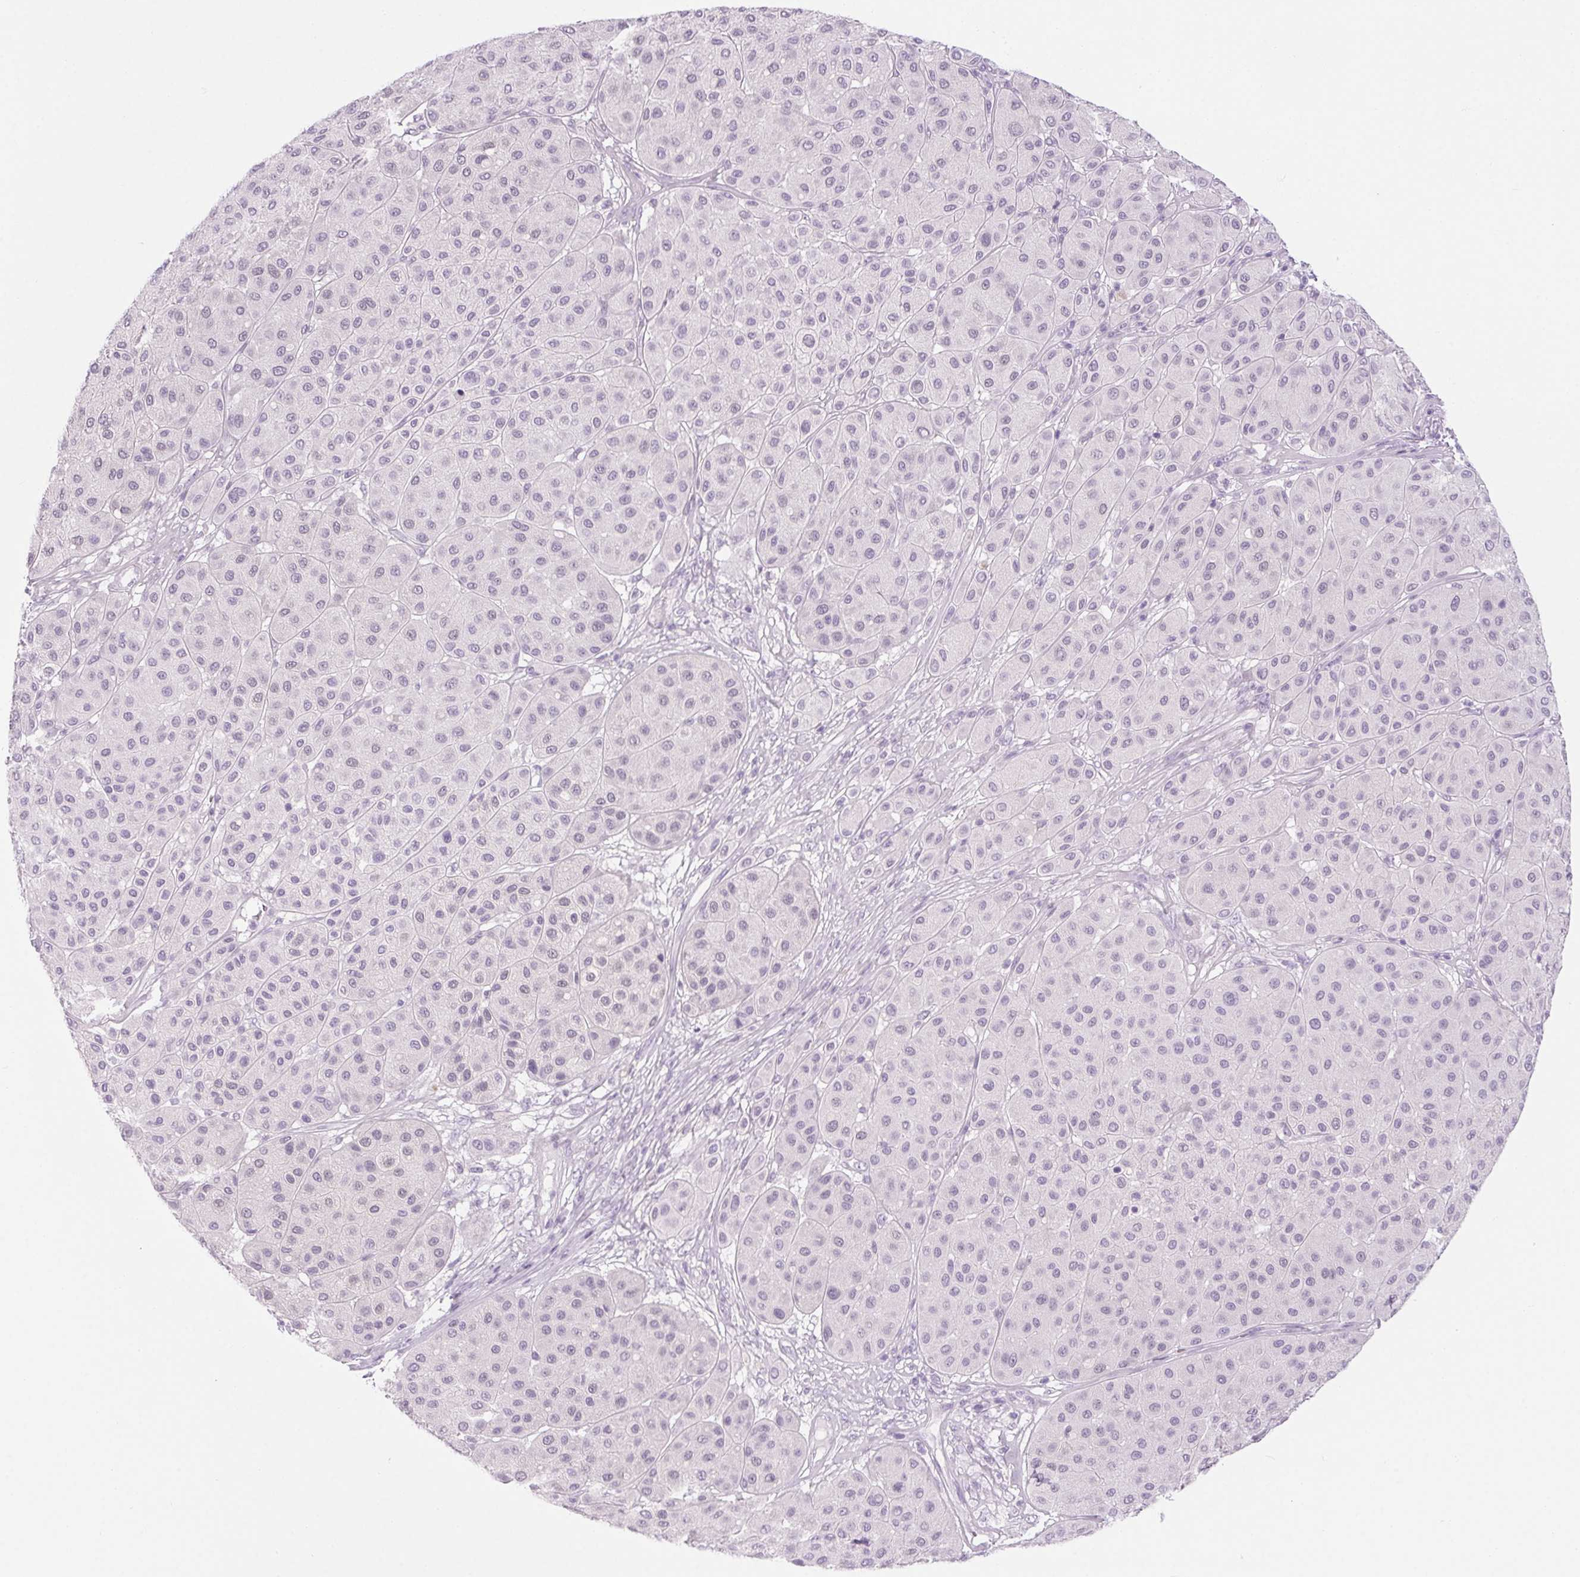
{"staining": {"intensity": "negative", "quantity": "none", "location": "none"}, "tissue": "melanoma", "cell_type": "Tumor cells", "image_type": "cancer", "snomed": [{"axis": "morphology", "description": "Malignant melanoma, Metastatic site"}, {"axis": "topography", "description": "Smooth muscle"}], "caption": "This is an IHC micrograph of malignant melanoma (metastatic site). There is no expression in tumor cells.", "gene": "LRP2", "patient": {"sex": "male", "age": 41}}